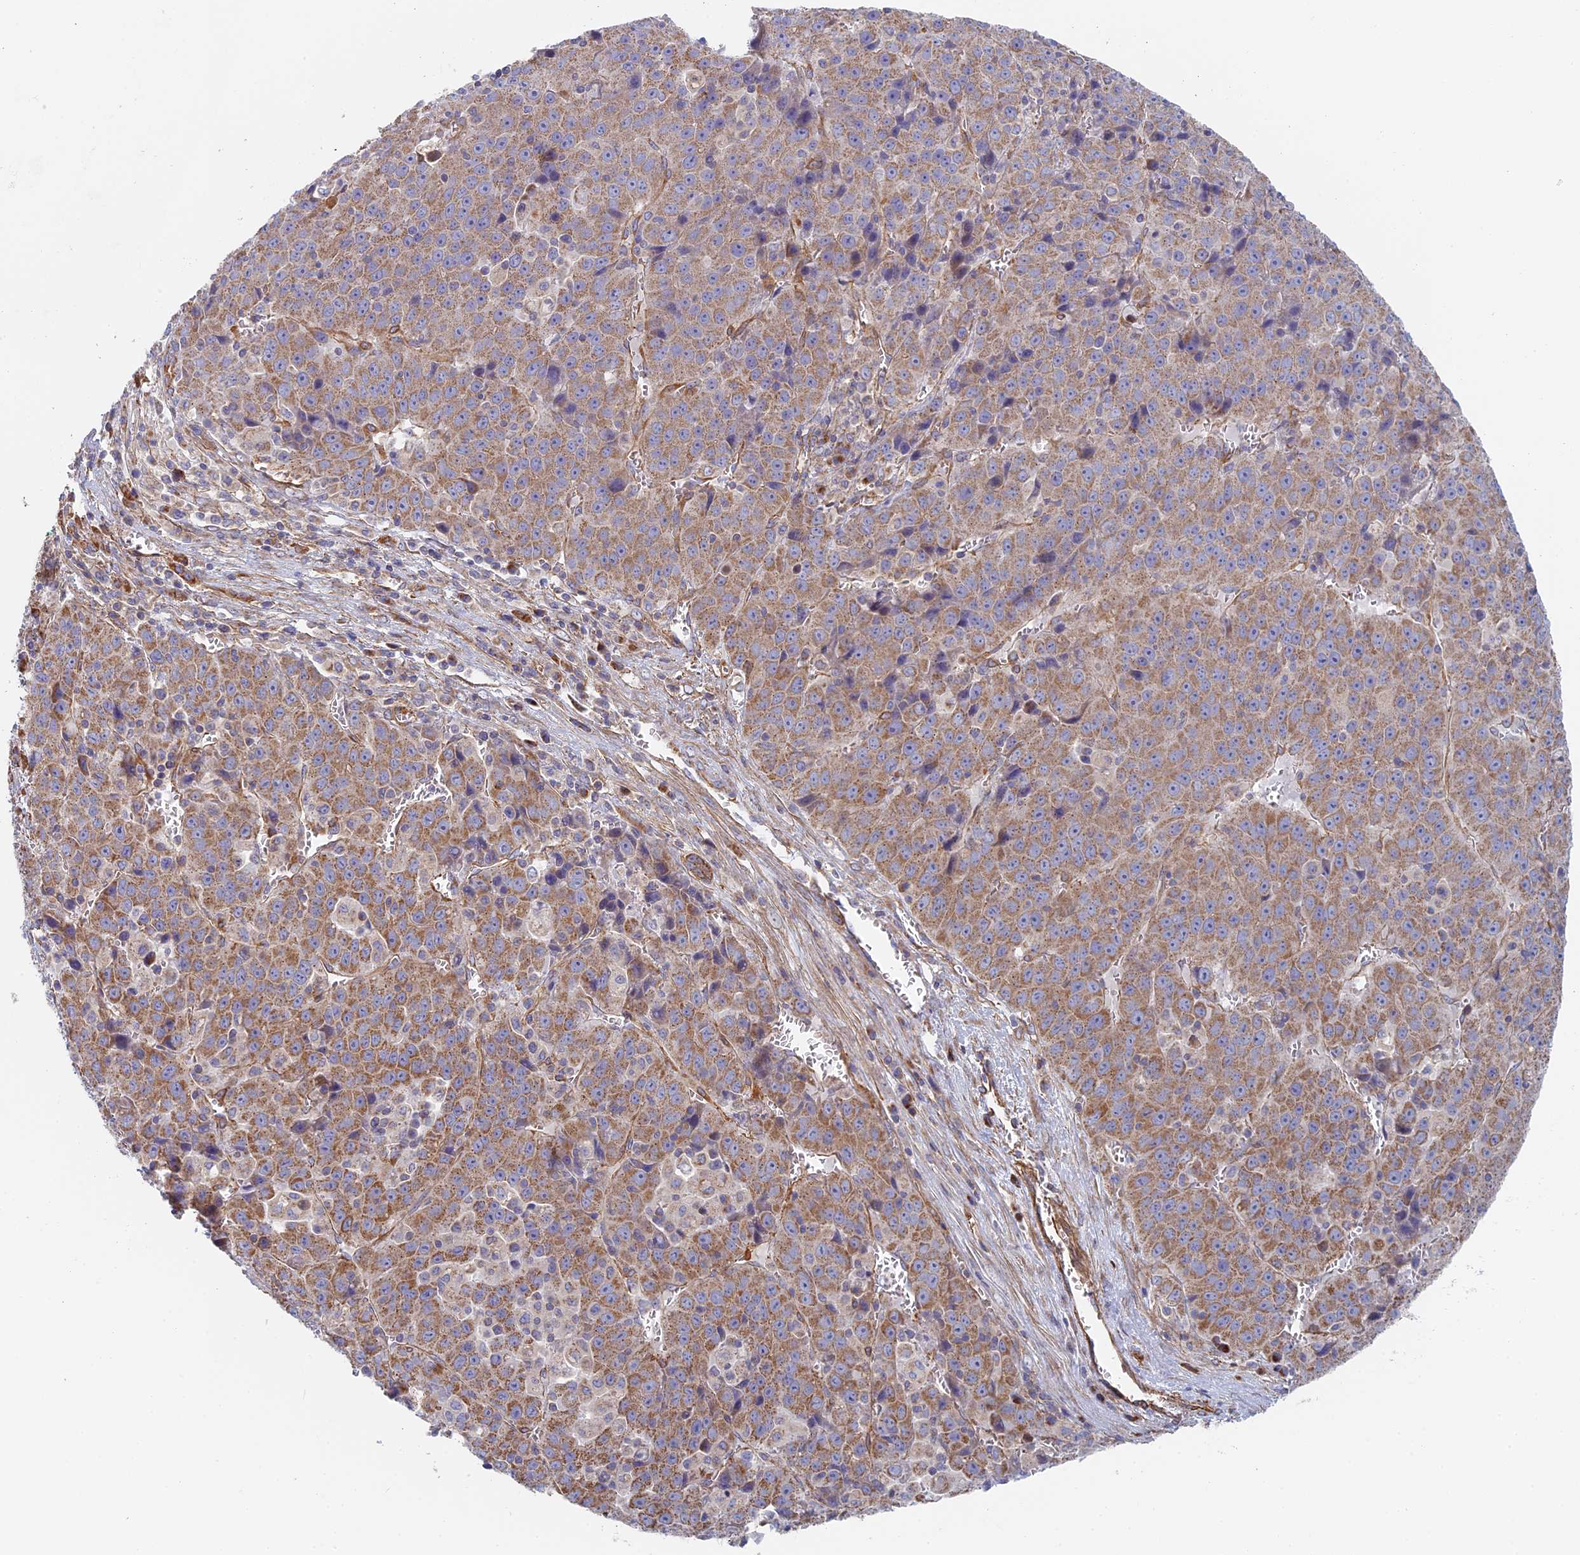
{"staining": {"intensity": "moderate", "quantity": ">75%", "location": "cytoplasmic/membranous"}, "tissue": "liver cancer", "cell_type": "Tumor cells", "image_type": "cancer", "snomed": [{"axis": "morphology", "description": "Carcinoma, Hepatocellular, NOS"}, {"axis": "topography", "description": "Liver"}], "caption": "Immunohistochemistry (IHC) of human liver cancer (hepatocellular carcinoma) displays medium levels of moderate cytoplasmic/membranous staining in about >75% of tumor cells.", "gene": "DDA1", "patient": {"sex": "female", "age": 53}}